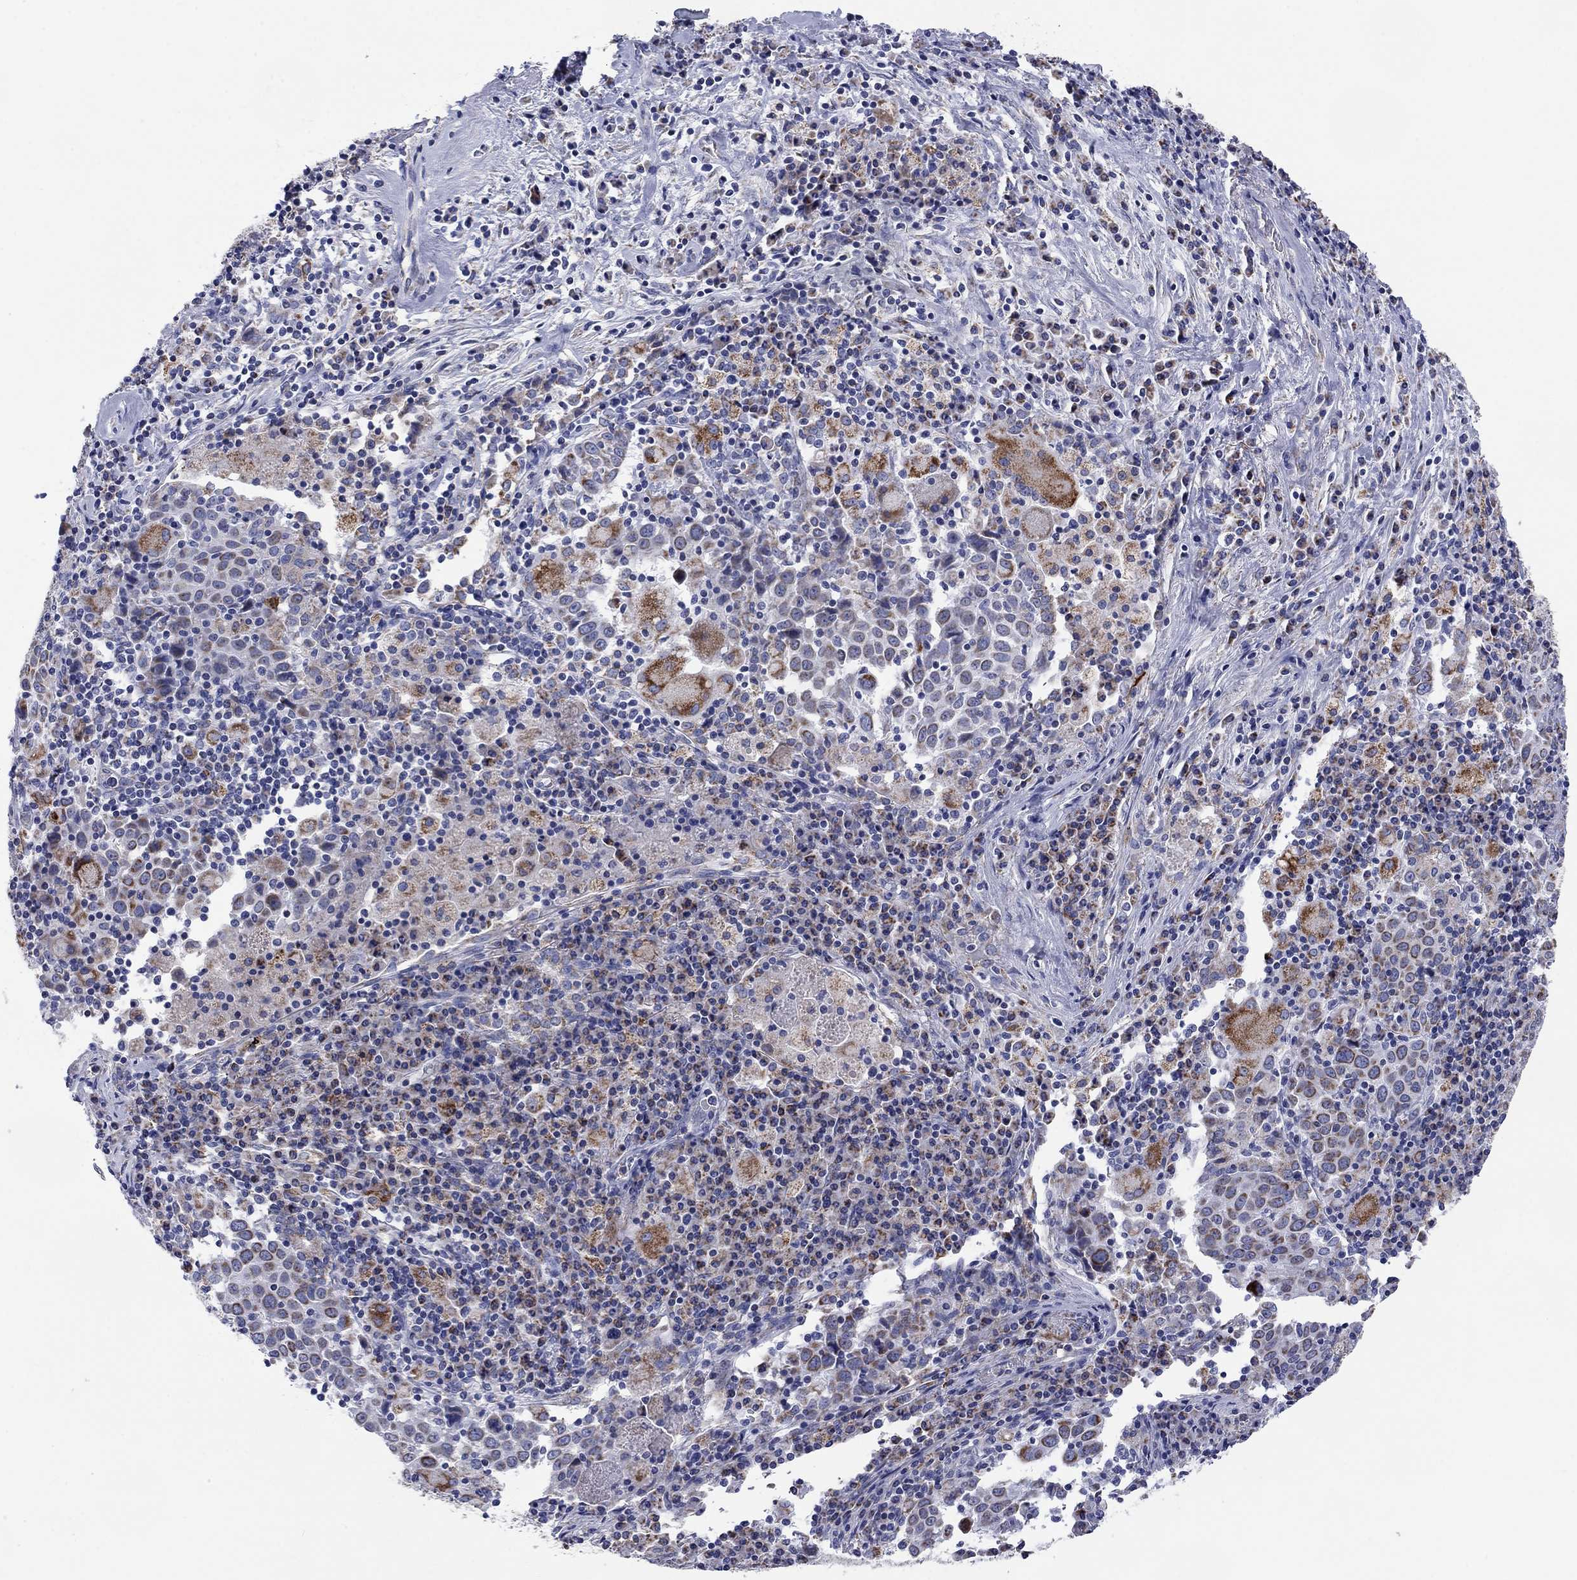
{"staining": {"intensity": "strong", "quantity": "25%-75%", "location": "cytoplasmic/membranous"}, "tissue": "lung cancer", "cell_type": "Tumor cells", "image_type": "cancer", "snomed": [{"axis": "morphology", "description": "Squamous cell carcinoma, NOS"}, {"axis": "topography", "description": "Lung"}], "caption": "Immunohistochemistry (IHC) staining of lung cancer, which demonstrates high levels of strong cytoplasmic/membranous expression in about 25%-75% of tumor cells indicating strong cytoplasmic/membranous protein positivity. The staining was performed using DAB (3,3'-diaminobenzidine) (brown) for protein detection and nuclei were counterstained in hematoxylin (blue).", "gene": "MGST3", "patient": {"sex": "male", "age": 57}}